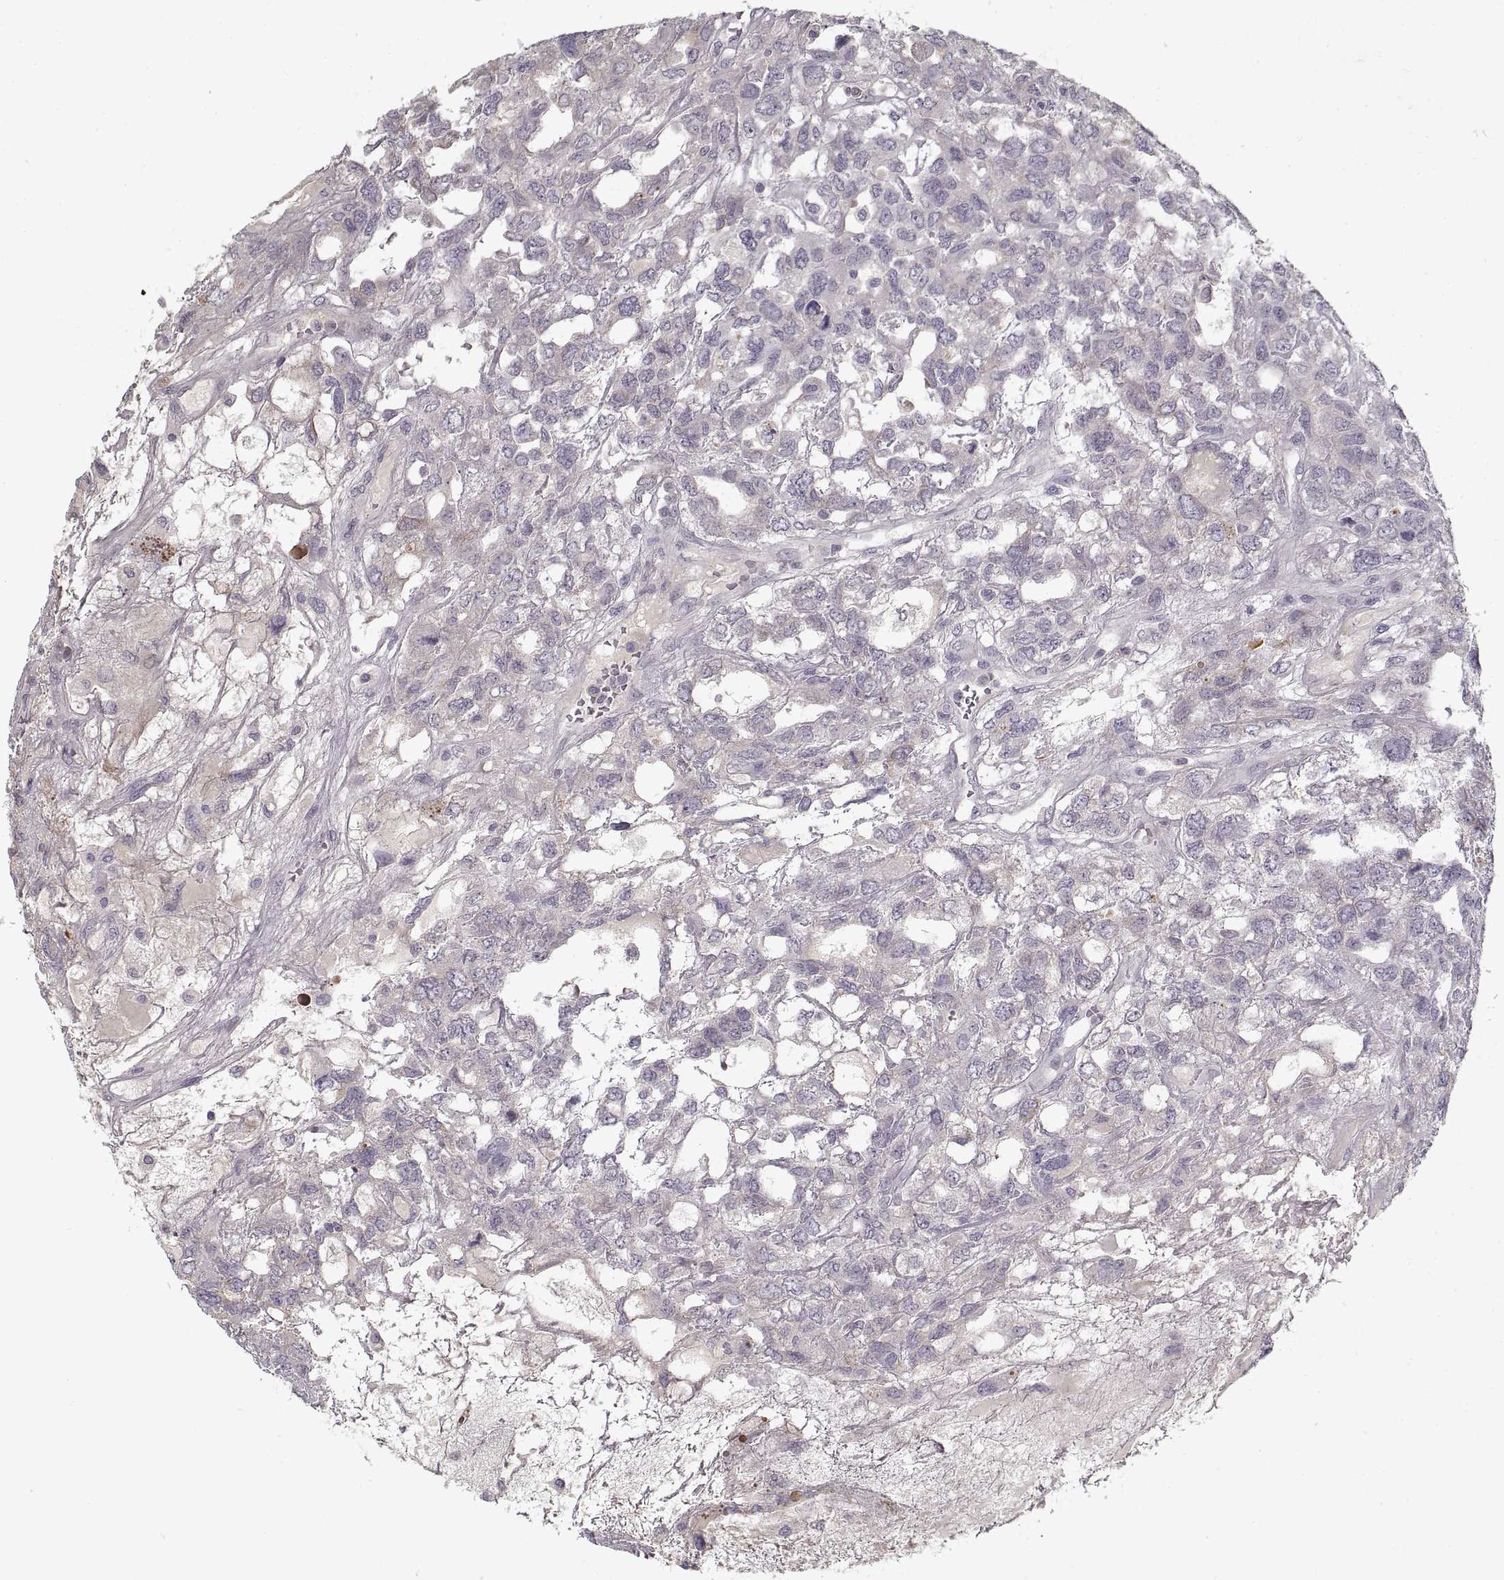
{"staining": {"intensity": "negative", "quantity": "none", "location": "none"}, "tissue": "testis cancer", "cell_type": "Tumor cells", "image_type": "cancer", "snomed": [{"axis": "morphology", "description": "Seminoma, NOS"}, {"axis": "topography", "description": "Testis"}], "caption": "The immunohistochemistry micrograph has no significant staining in tumor cells of seminoma (testis) tissue.", "gene": "GAD2", "patient": {"sex": "male", "age": 52}}